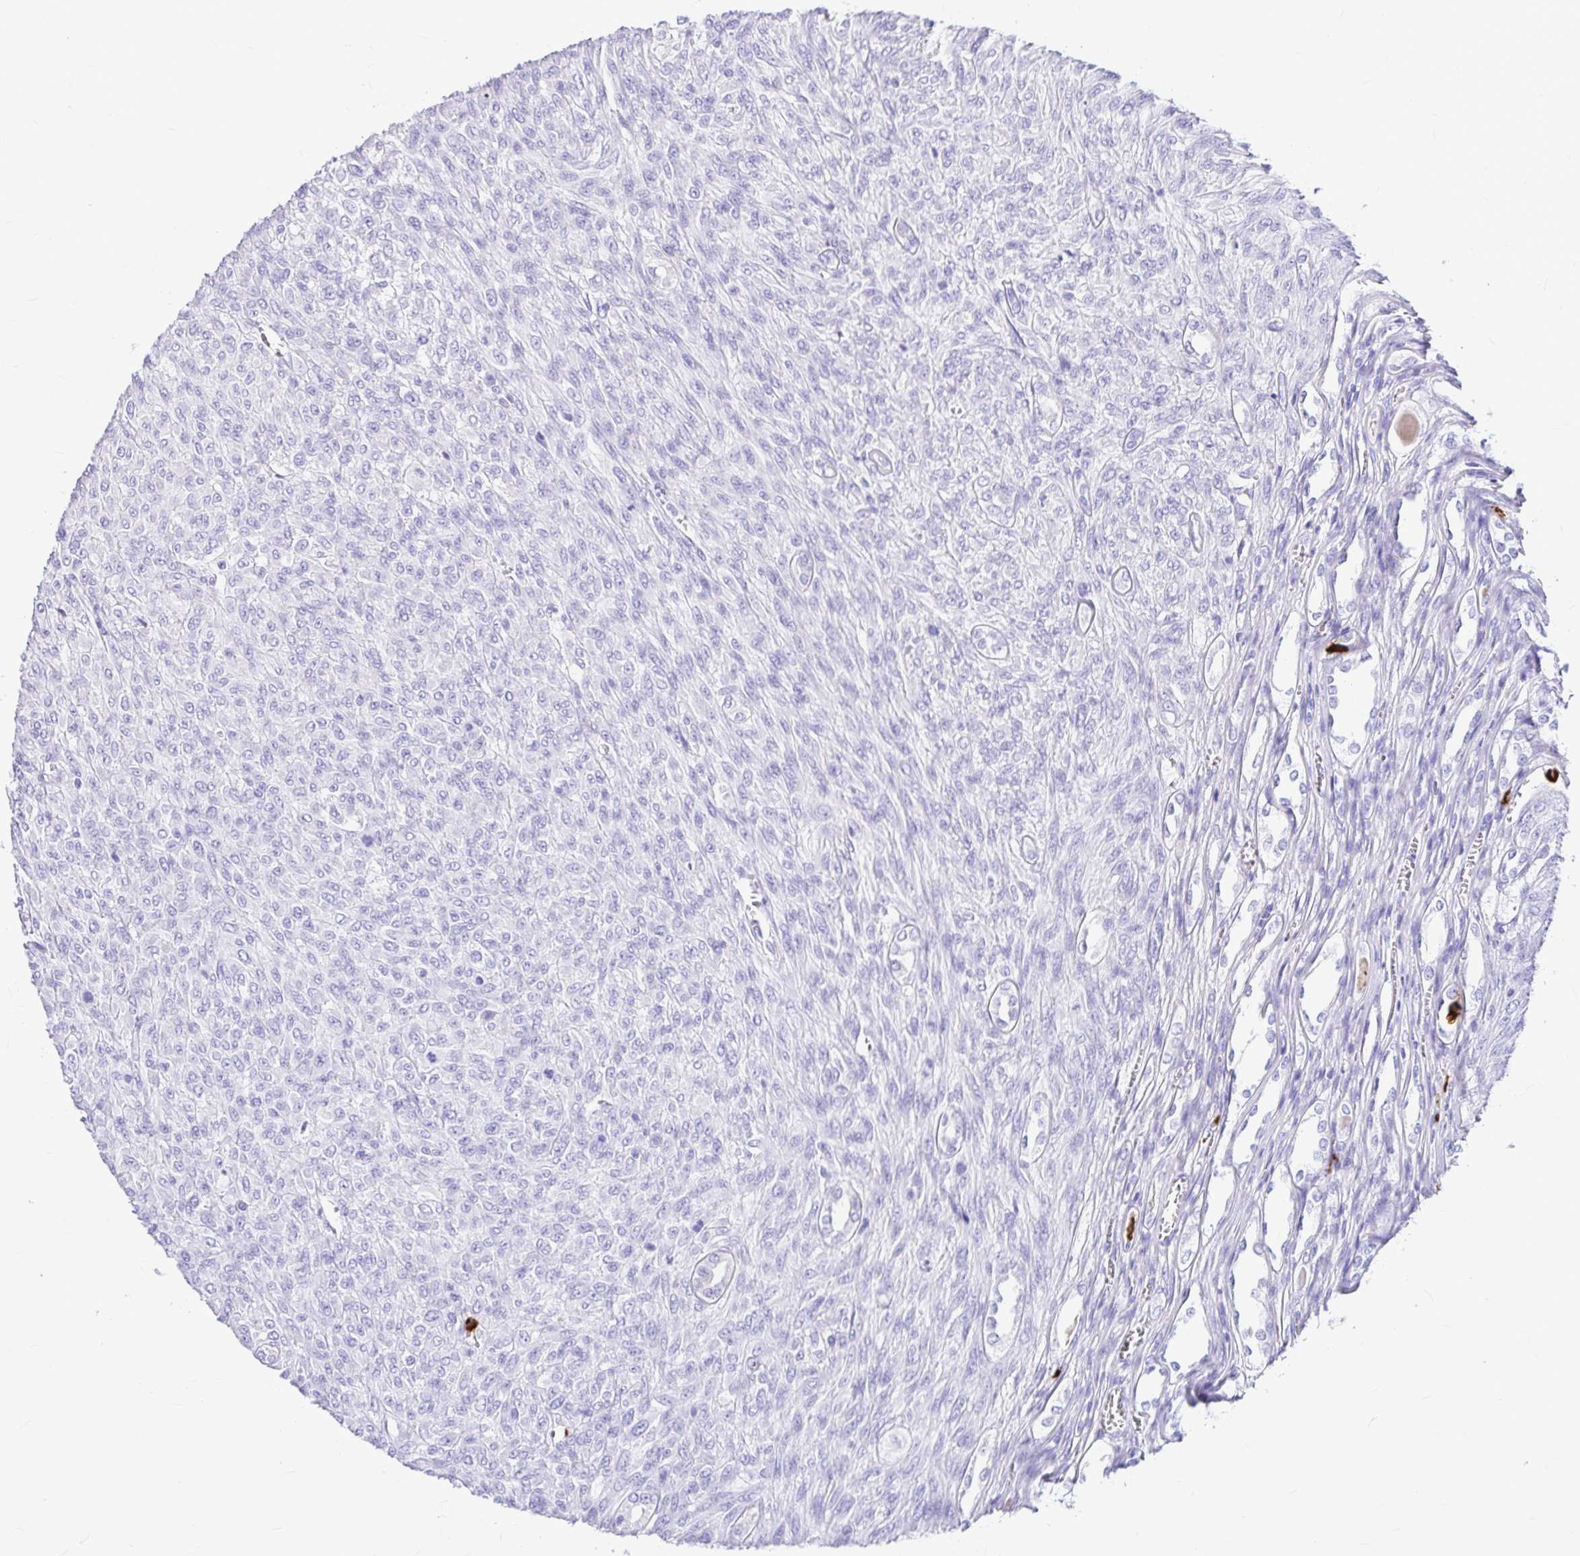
{"staining": {"intensity": "negative", "quantity": "none", "location": "none"}, "tissue": "renal cancer", "cell_type": "Tumor cells", "image_type": "cancer", "snomed": [{"axis": "morphology", "description": "Adenocarcinoma, NOS"}, {"axis": "topography", "description": "Kidney"}], "caption": "IHC image of adenocarcinoma (renal) stained for a protein (brown), which demonstrates no expression in tumor cells.", "gene": "CLEC1B", "patient": {"sex": "male", "age": 58}}